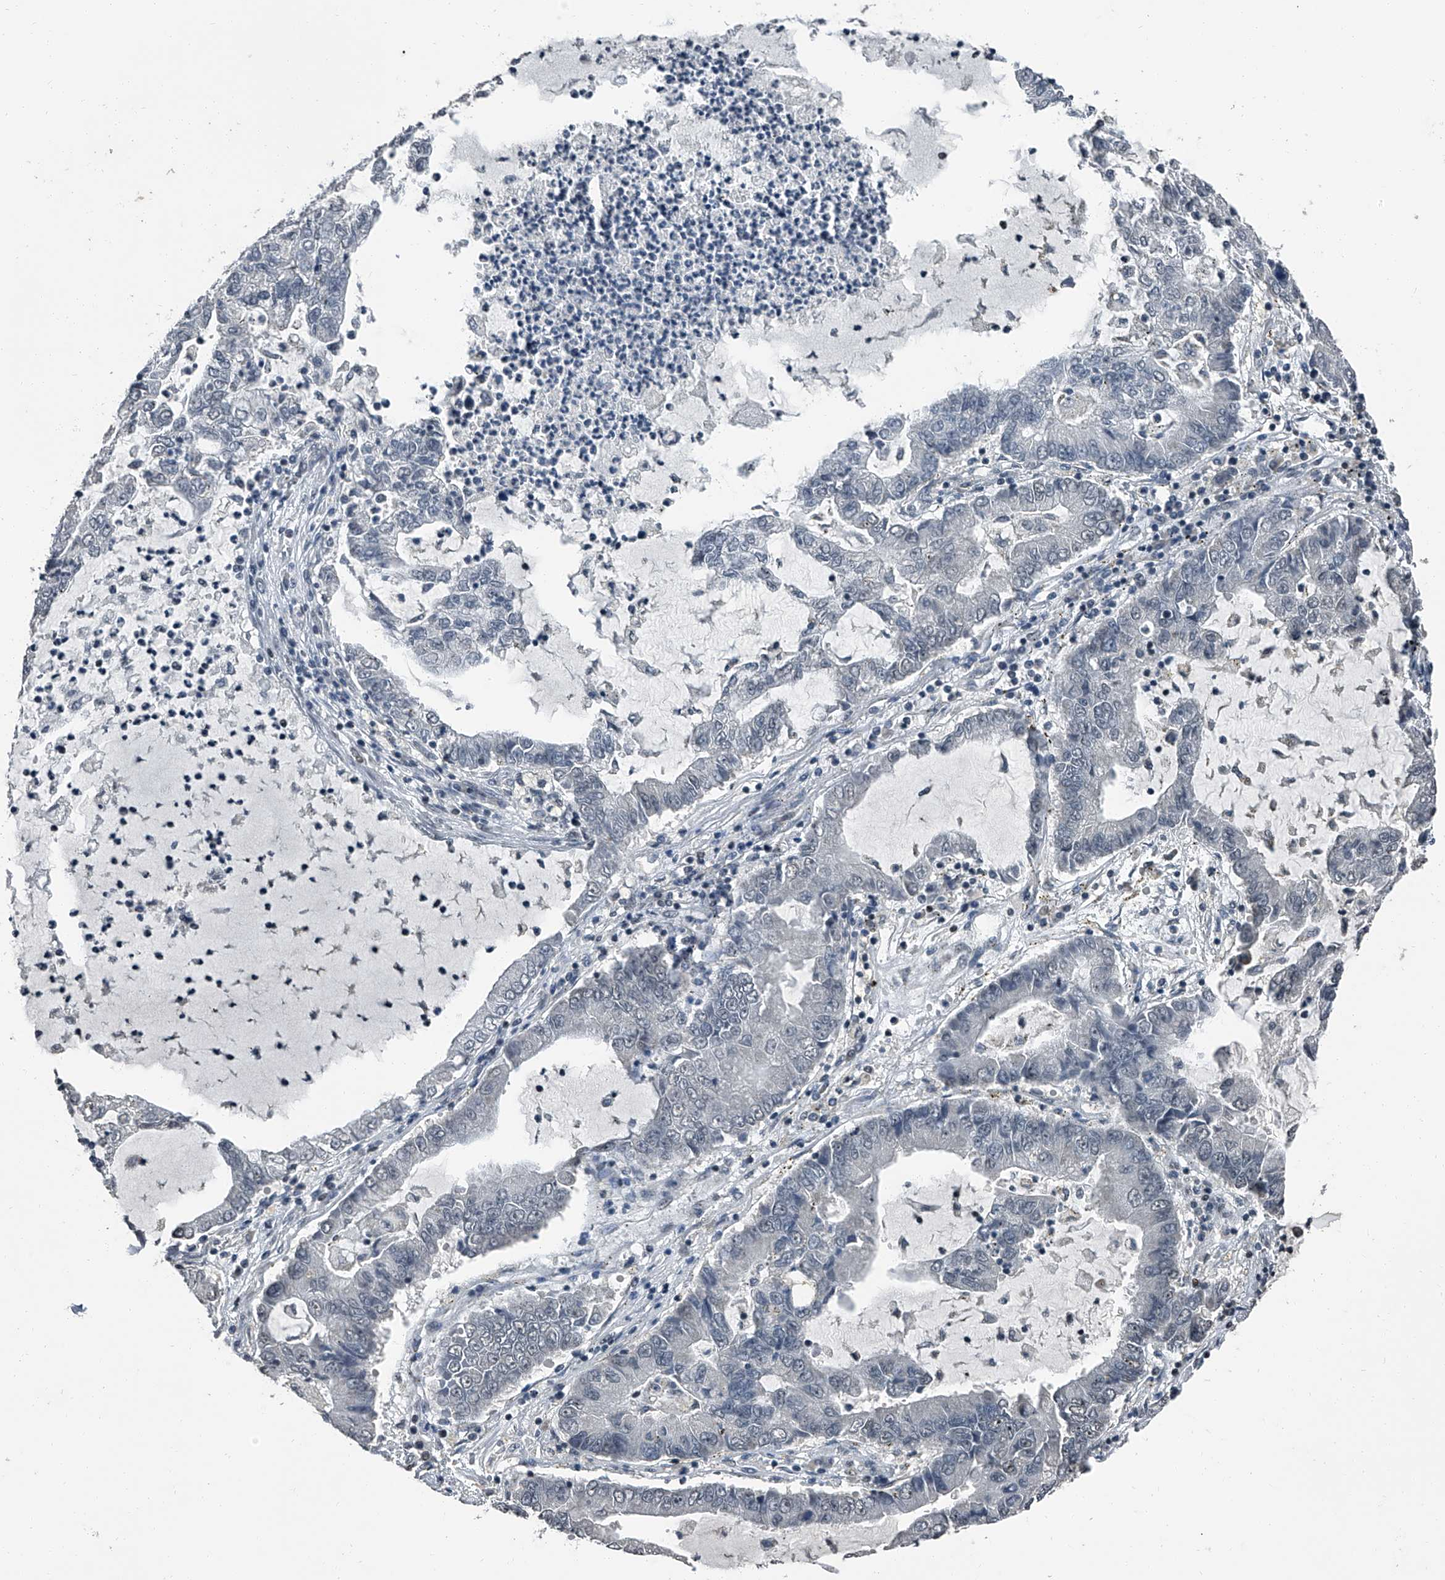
{"staining": {"intensity": "negative", "quantity": "none", "location": "none"}, "tissue": "lung cancer", "cell_type": "Tumor cells", "image_type": "cancer", "snomed": [{"axis": "morphology", "description": "Adenocarcinoma, NOS"}, {"axis": "topography", "description": "Lung"}], "caption": "Histopathology image shows no protein expression in tumor cells of lung cancer (adenocarcinoma) tissue.", "gene": "TCOF1", "patient": {"sex": "female", "age": 51}}